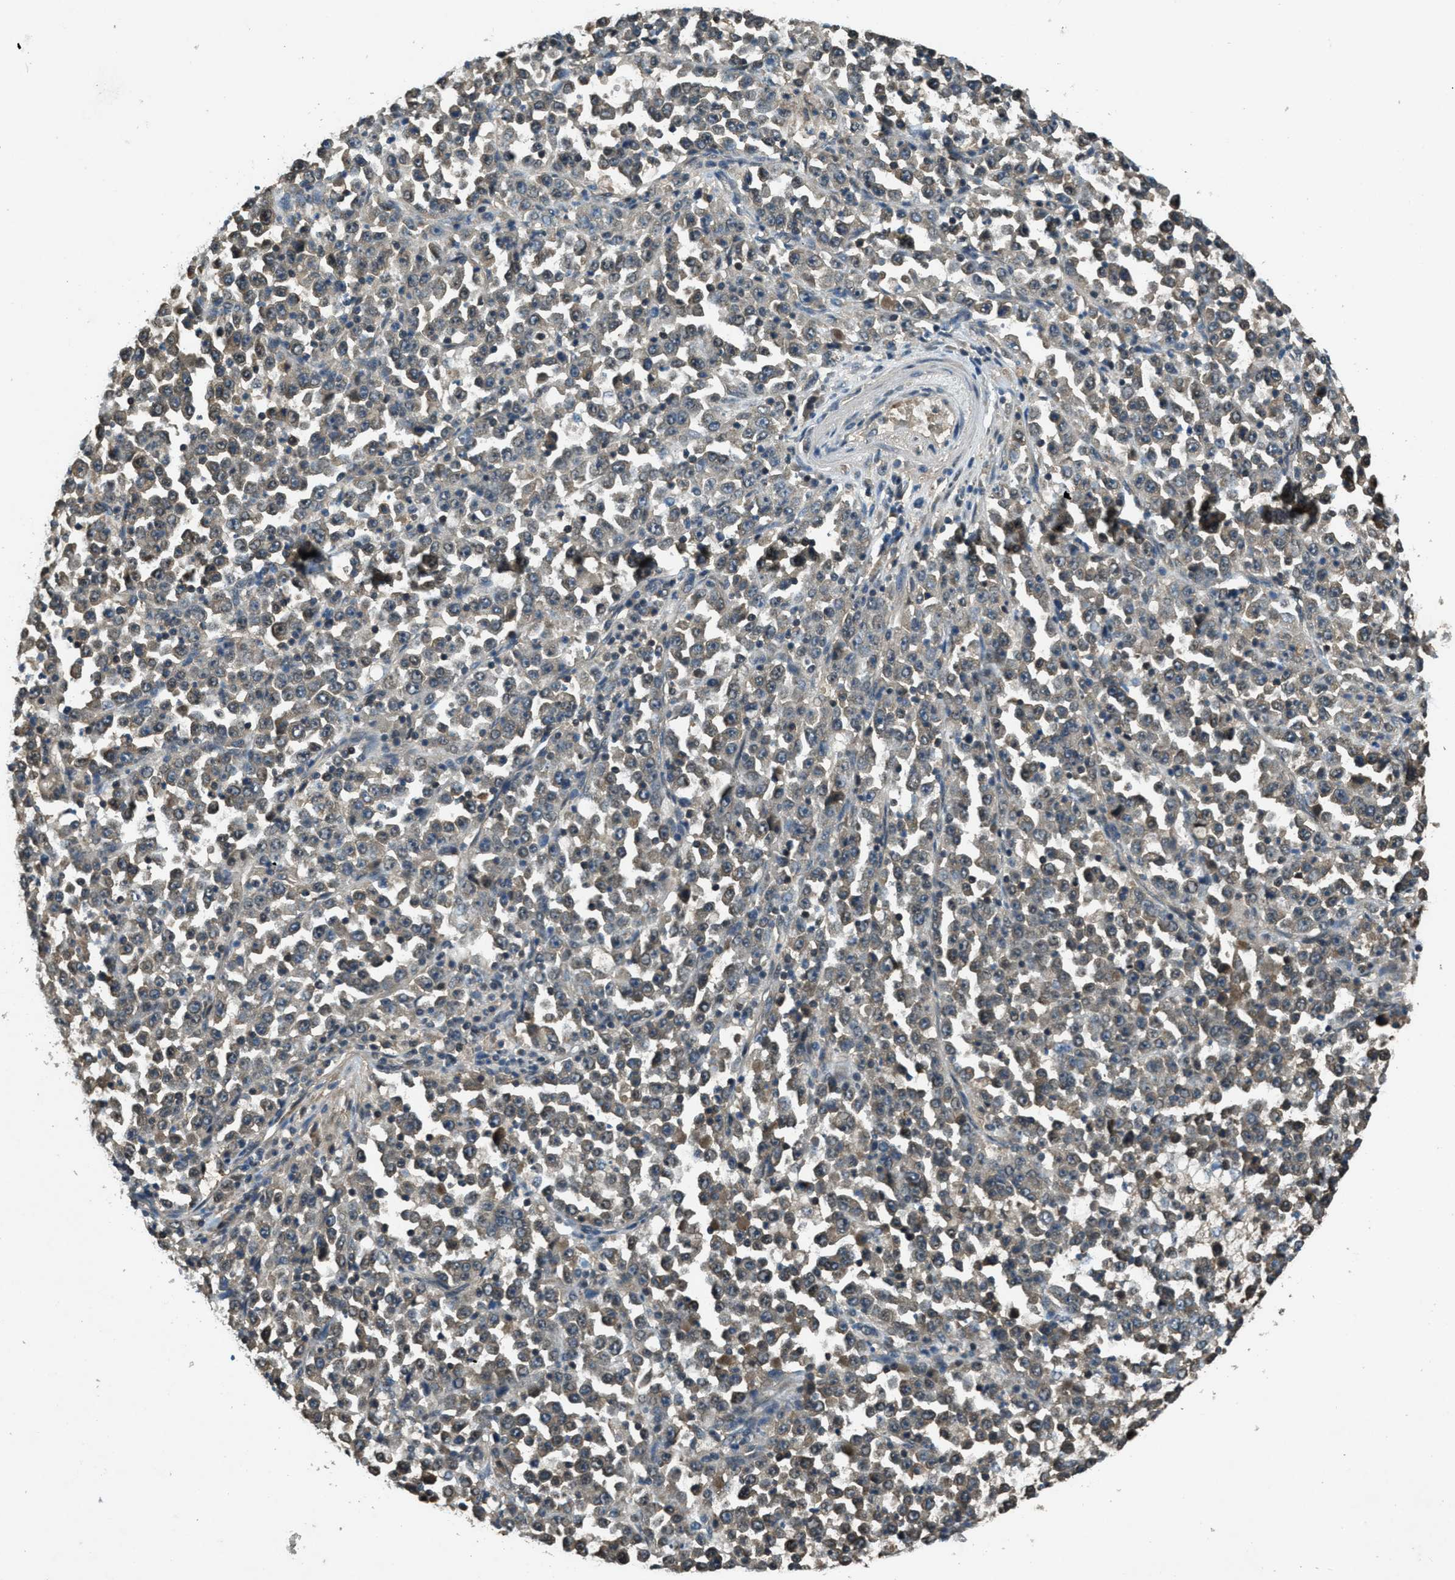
{"staining": {"intensity": "weak", "quantity": "<25%", "location": "cytoplasmic/membranous"}, "tissue": "stomach cancer", "cell_type": "Tumor cells", "image_type": "cancer", "snomed": [{"axis": "morphology", "description": "Normal tissue, NOS"}, {"axis": "morphology", "description": "Adenocarcinoma, NOS"}, {"axis": "topography", "description": "Stomach, upper"}, {"axis": "topography", "description": "Stomach"}], "caption": "Tumor cells show no significant positivity in stomach cancer (adenocarcinoma).", "gene": "DUSP6", "patient": {"sex": "male", "age": 59}}